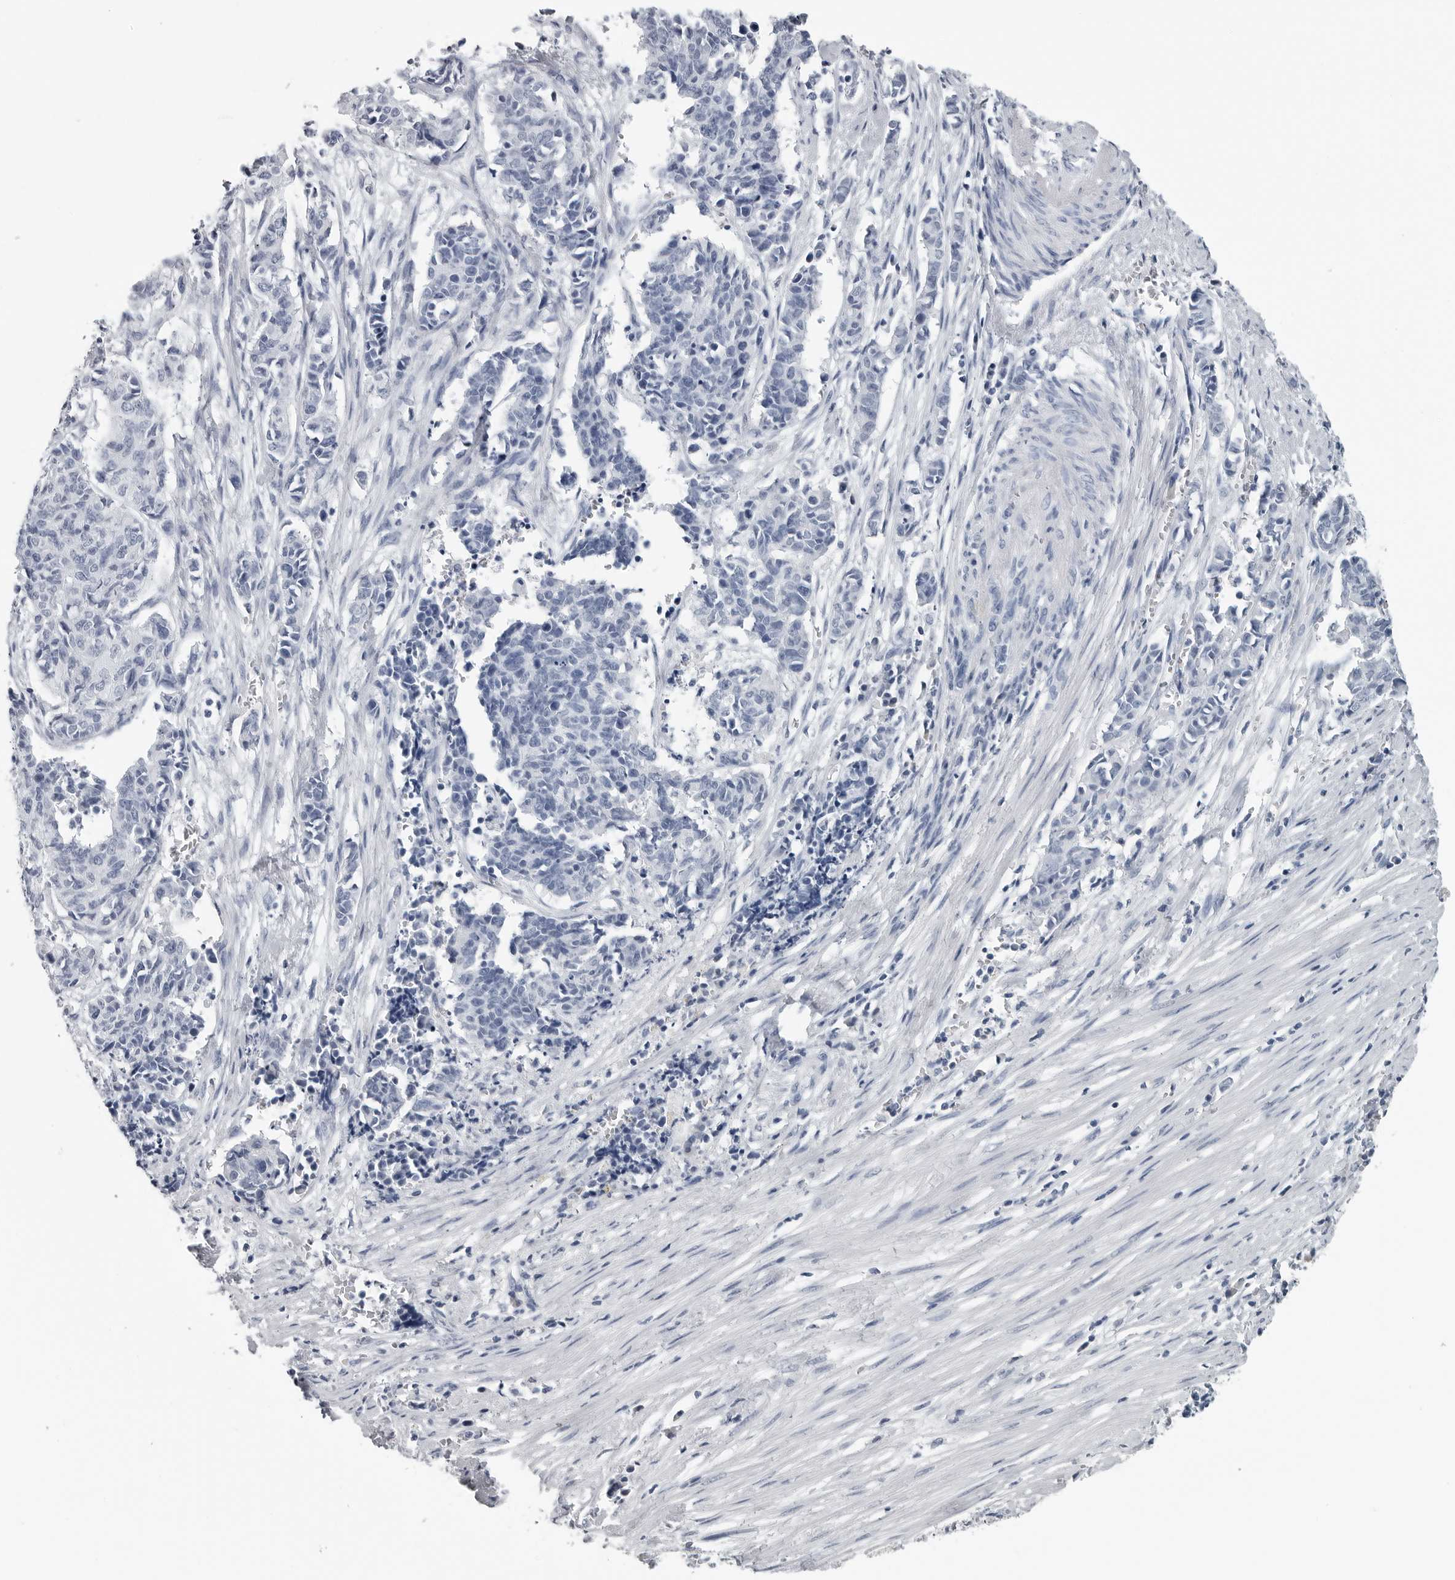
{"staining": {"intensity": "negative", "quantity": "none", "location": "none"}, "tissue": "cervical cancer", "cell_type": "Tumor cells", "image_type": "cancer", "snomed": [{"axis": "morphology", "description": "Normal tissue, NOS"}, {"axis": "morphology", "description": "Squamous cell carcinoma, NOS"}, {"axis": "topography", "description": "Cervix"}], "caption": "DAB (3,3'-diaminobenzidine) immunohistochemical staining of cervical cancer shows no significant positivity in tumor cells.", "gene": "AMPD1", "patient": {"sex": "female", "age": 35}}